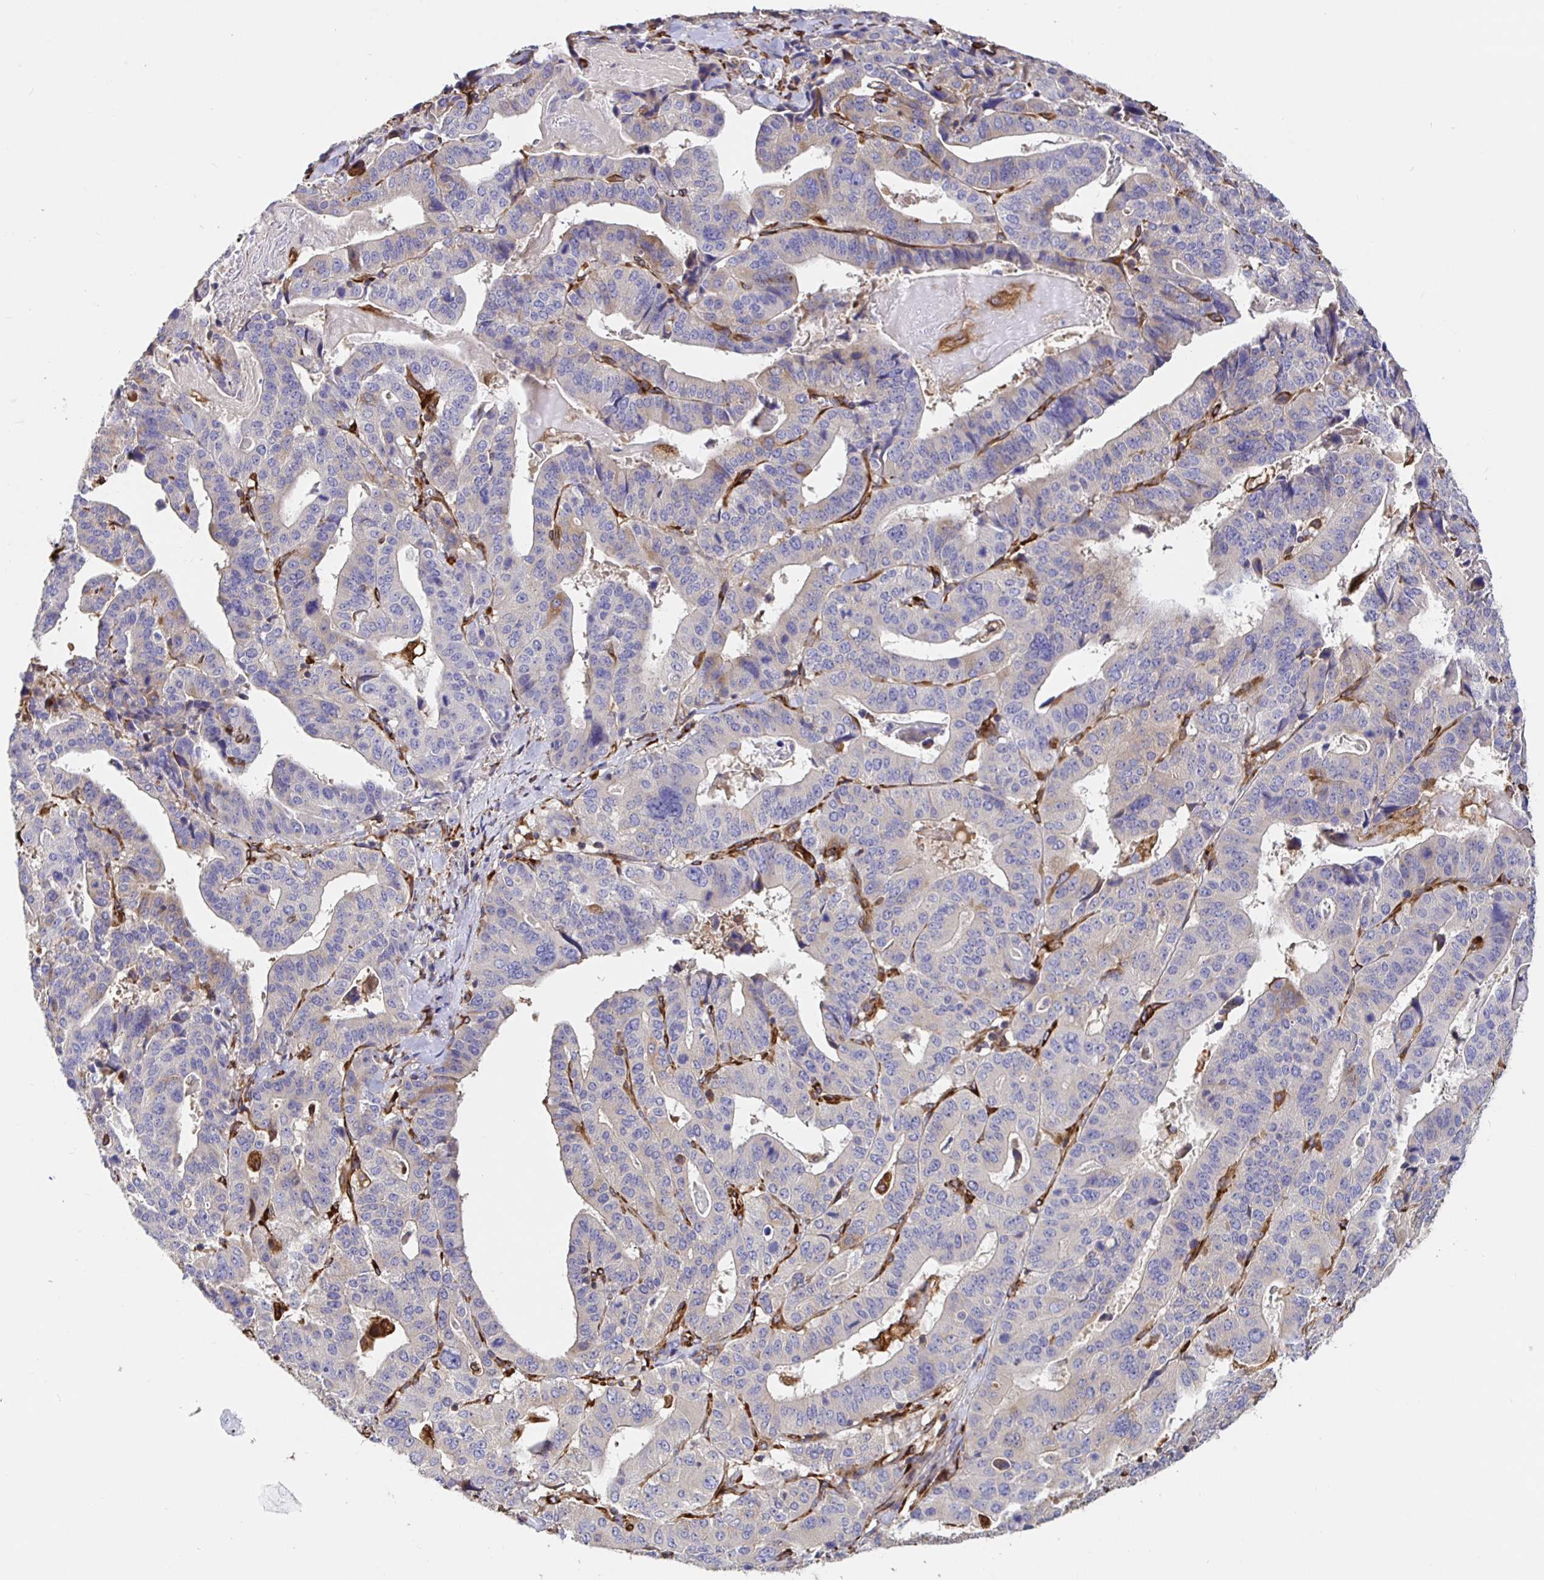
{"staining": {"intensity": "moderate", "quantity": "<25%", "location": "cytoplasmic/membranous"}, "tissue": "stomach cancer", "cell_type": "Tumor cells", "image_type": "cancer", "snomed": [{"axis": "morphology", "description": "Adenocarcinoma, NOS"}, {"axis": "topography", "description": "Stomach"}], "caption": "The micrograph demonstrates staining of stomach adenocarcinoma, revealing moderate cytoplasmic/membranous protein staining (brown color) within tumor cells.", "gene": "MAOA", "patient": {"sex": "male", "age": 48}}